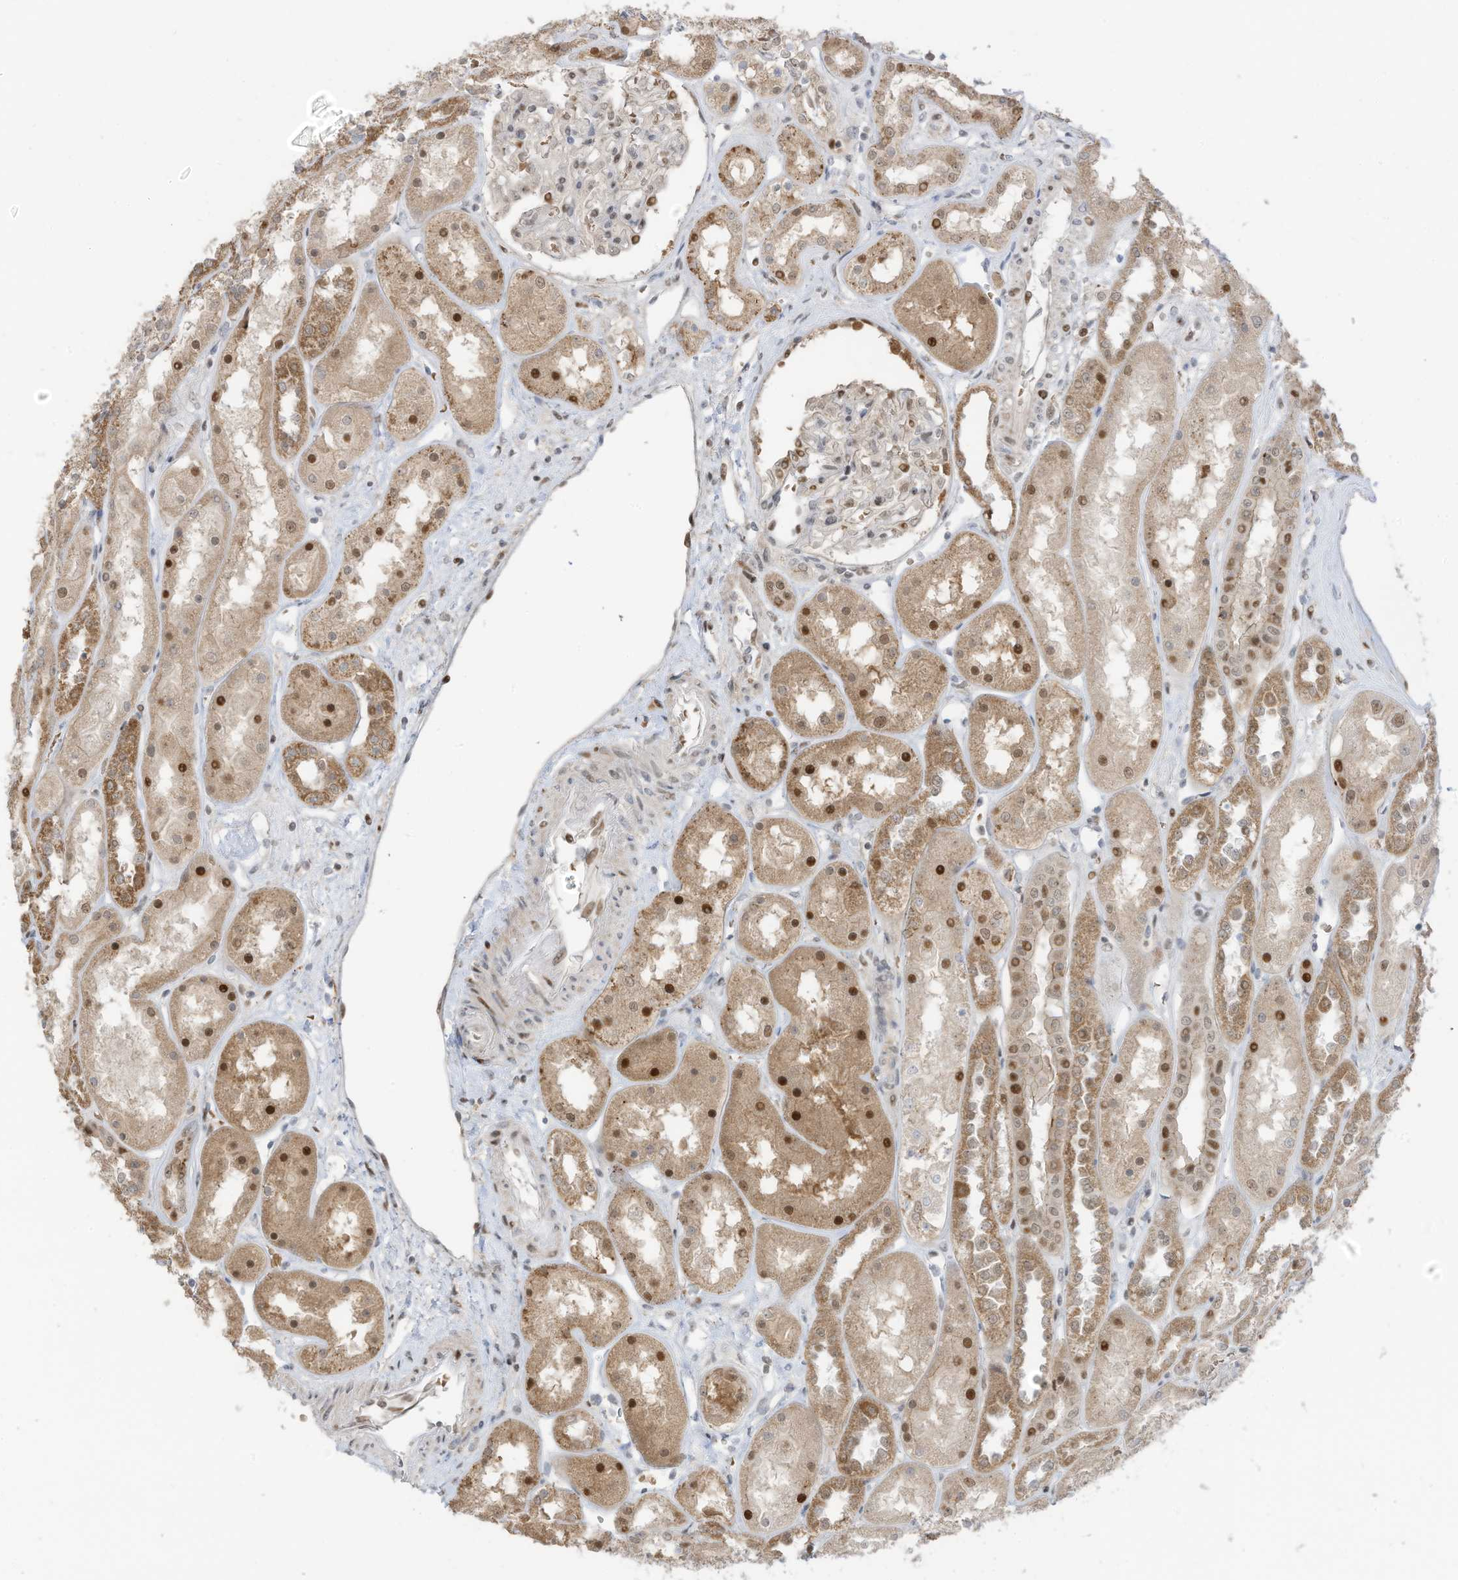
{"staining": {"intensity": "moderate", "quantity": "<25%", "location": "nuclear"}, "tissue": "kidney", "cell_type": "Cells in glomeruli", "image_type": "normal", "snomed": [{"axis": "morphology", "description": "Normal tissue, NOS"}, {"axis": "topography", "description": "Kidney"}], "caption": "Immunohistochemical staining of benign human kidney reveals <25% levels of moderate nuclear protein positivity in approximately <25% of cells in glomeruli.", "gene": "ZCWPW2", "patient": {"sex": "male", "age": 70}}